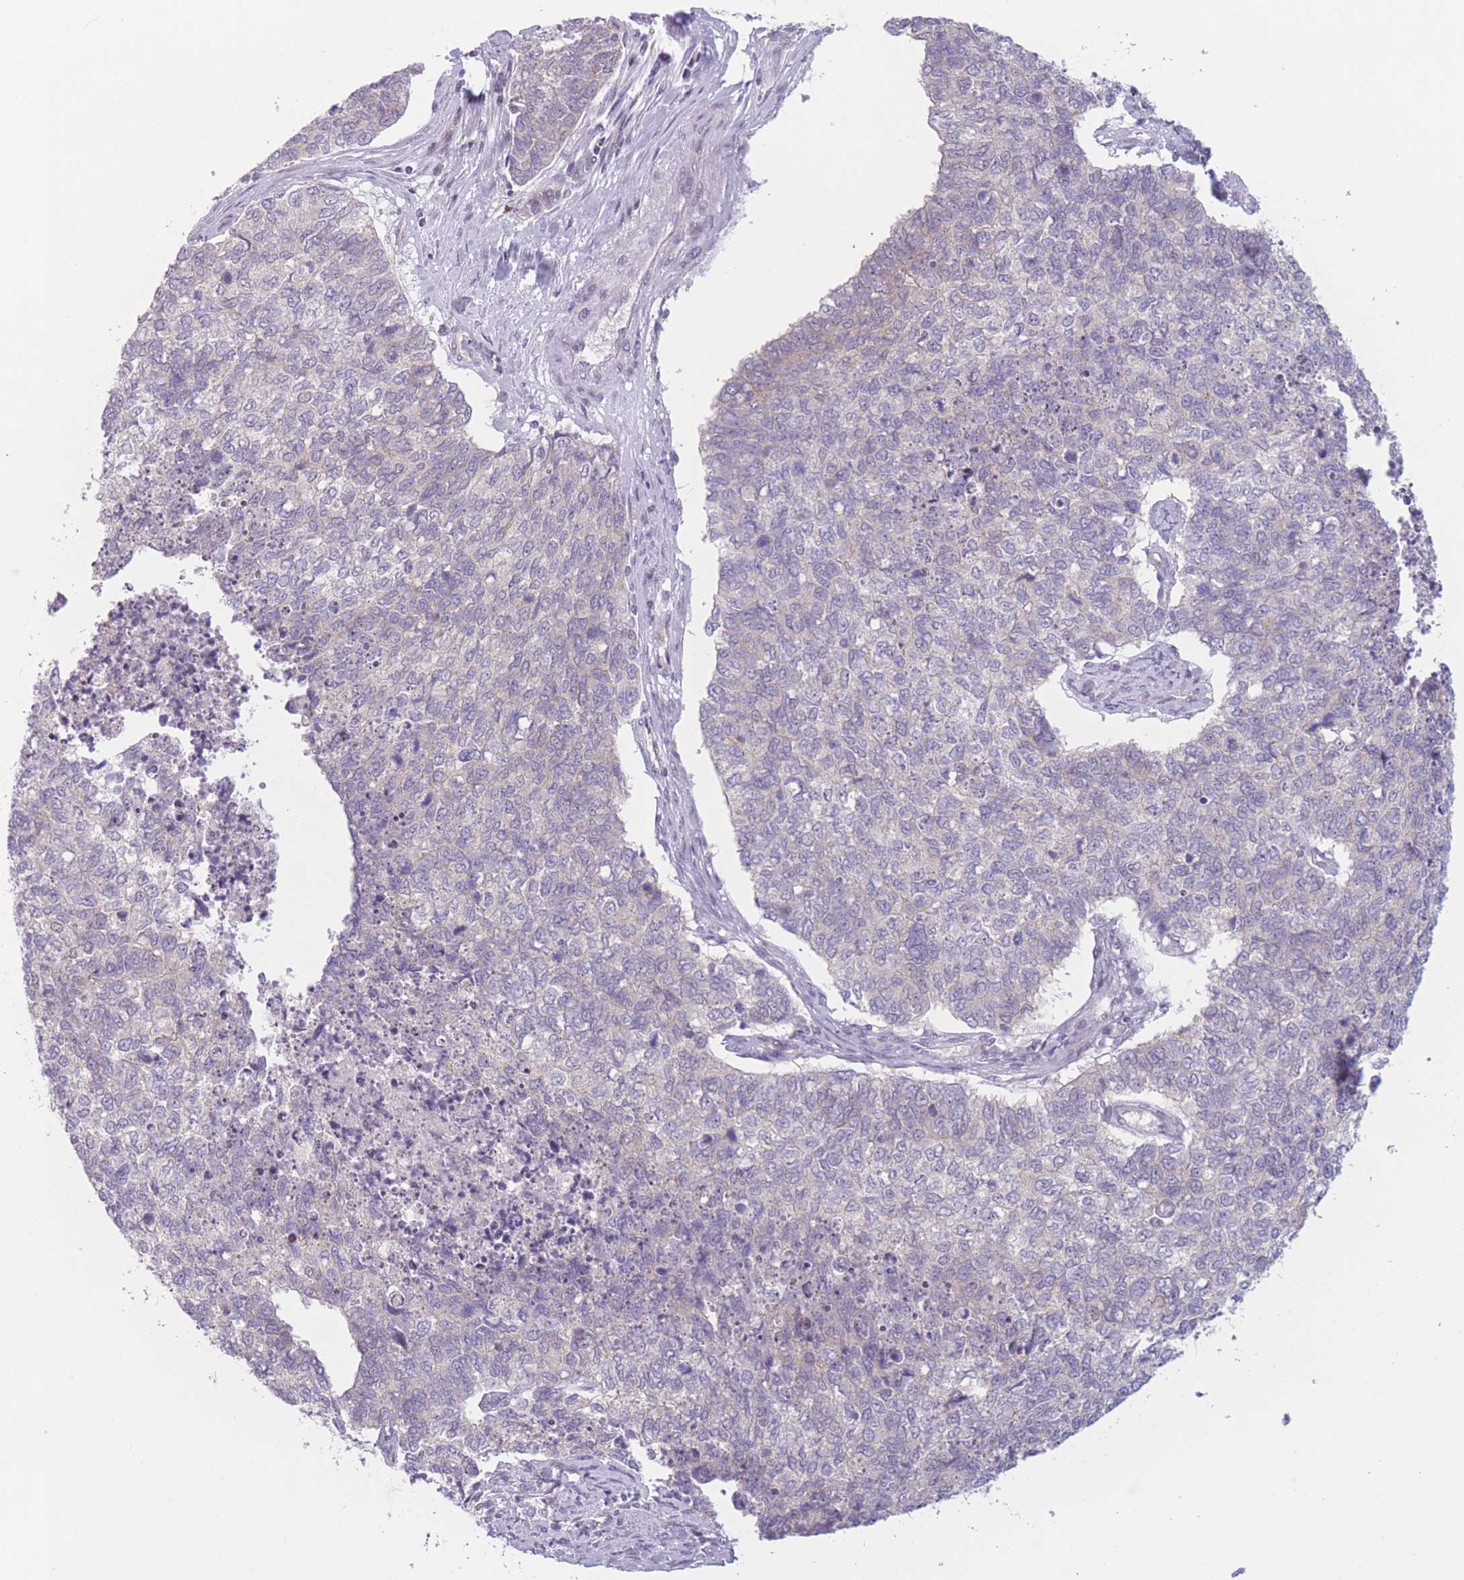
{"staining": {"intensity": "negative", "quantity": "none", "location": "none"}, "tissue": "cervical cancer", "cell_type": "Tumor cells", "image_type": "cancer", "snomed": [{"axis": "morphology", "description": "Squamous cell carcinoma, NOS"}, {"axis": "topography", "description": "Cervix"}], "caption": "Immunohistochemistry photomicrograph of neoplastic tissue: cervical cancer (squamous cell carcinoma) stained with DAB demonstrates no significant protein expression in tumor cells.", "gene": "ZNF439", "patient": {"sex": "female", "age": 63}}